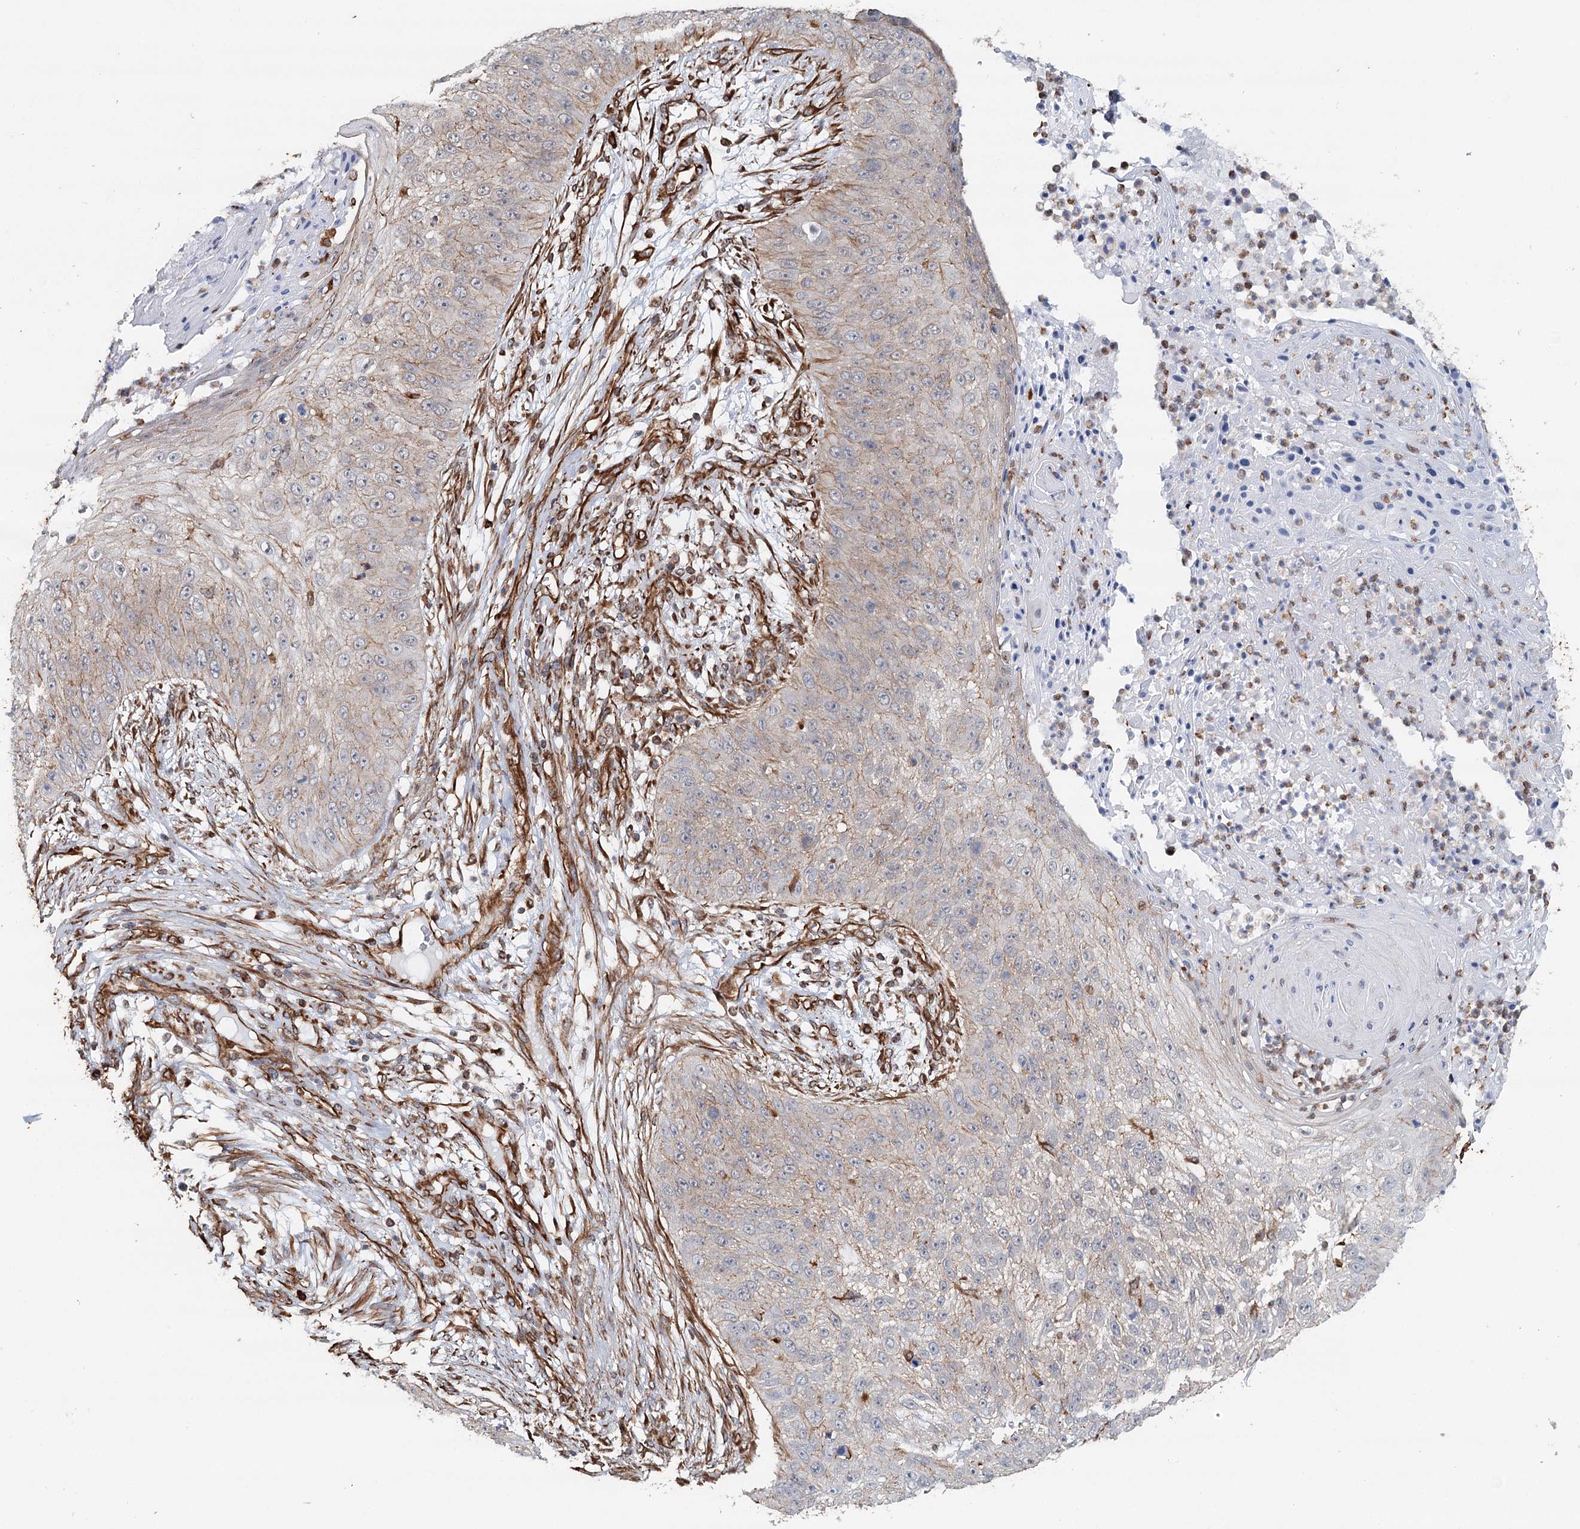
{"staining": {"intensity": "weak", "quantity": "25%-75%", "location": "cytoplasmic/membranous"}, "tissue": "skin cancer", "cell_type": "Tumor cells", "image_type": "cancer", "snomed": [{"axis": "morphology", "description": "Squamous cell carcinoma, NOS"}, {"axis": "topography", "description": "Skin"}], "caption": "Brown immunohistochemical staining in human squamous cell carcinoma (skin) exhibits weak cytoplasmic/membranous positivity in approximately 25%-75% of tumor cells.", "gene": "SYNPO", "patient": {"sex": "female", "age": 80}}